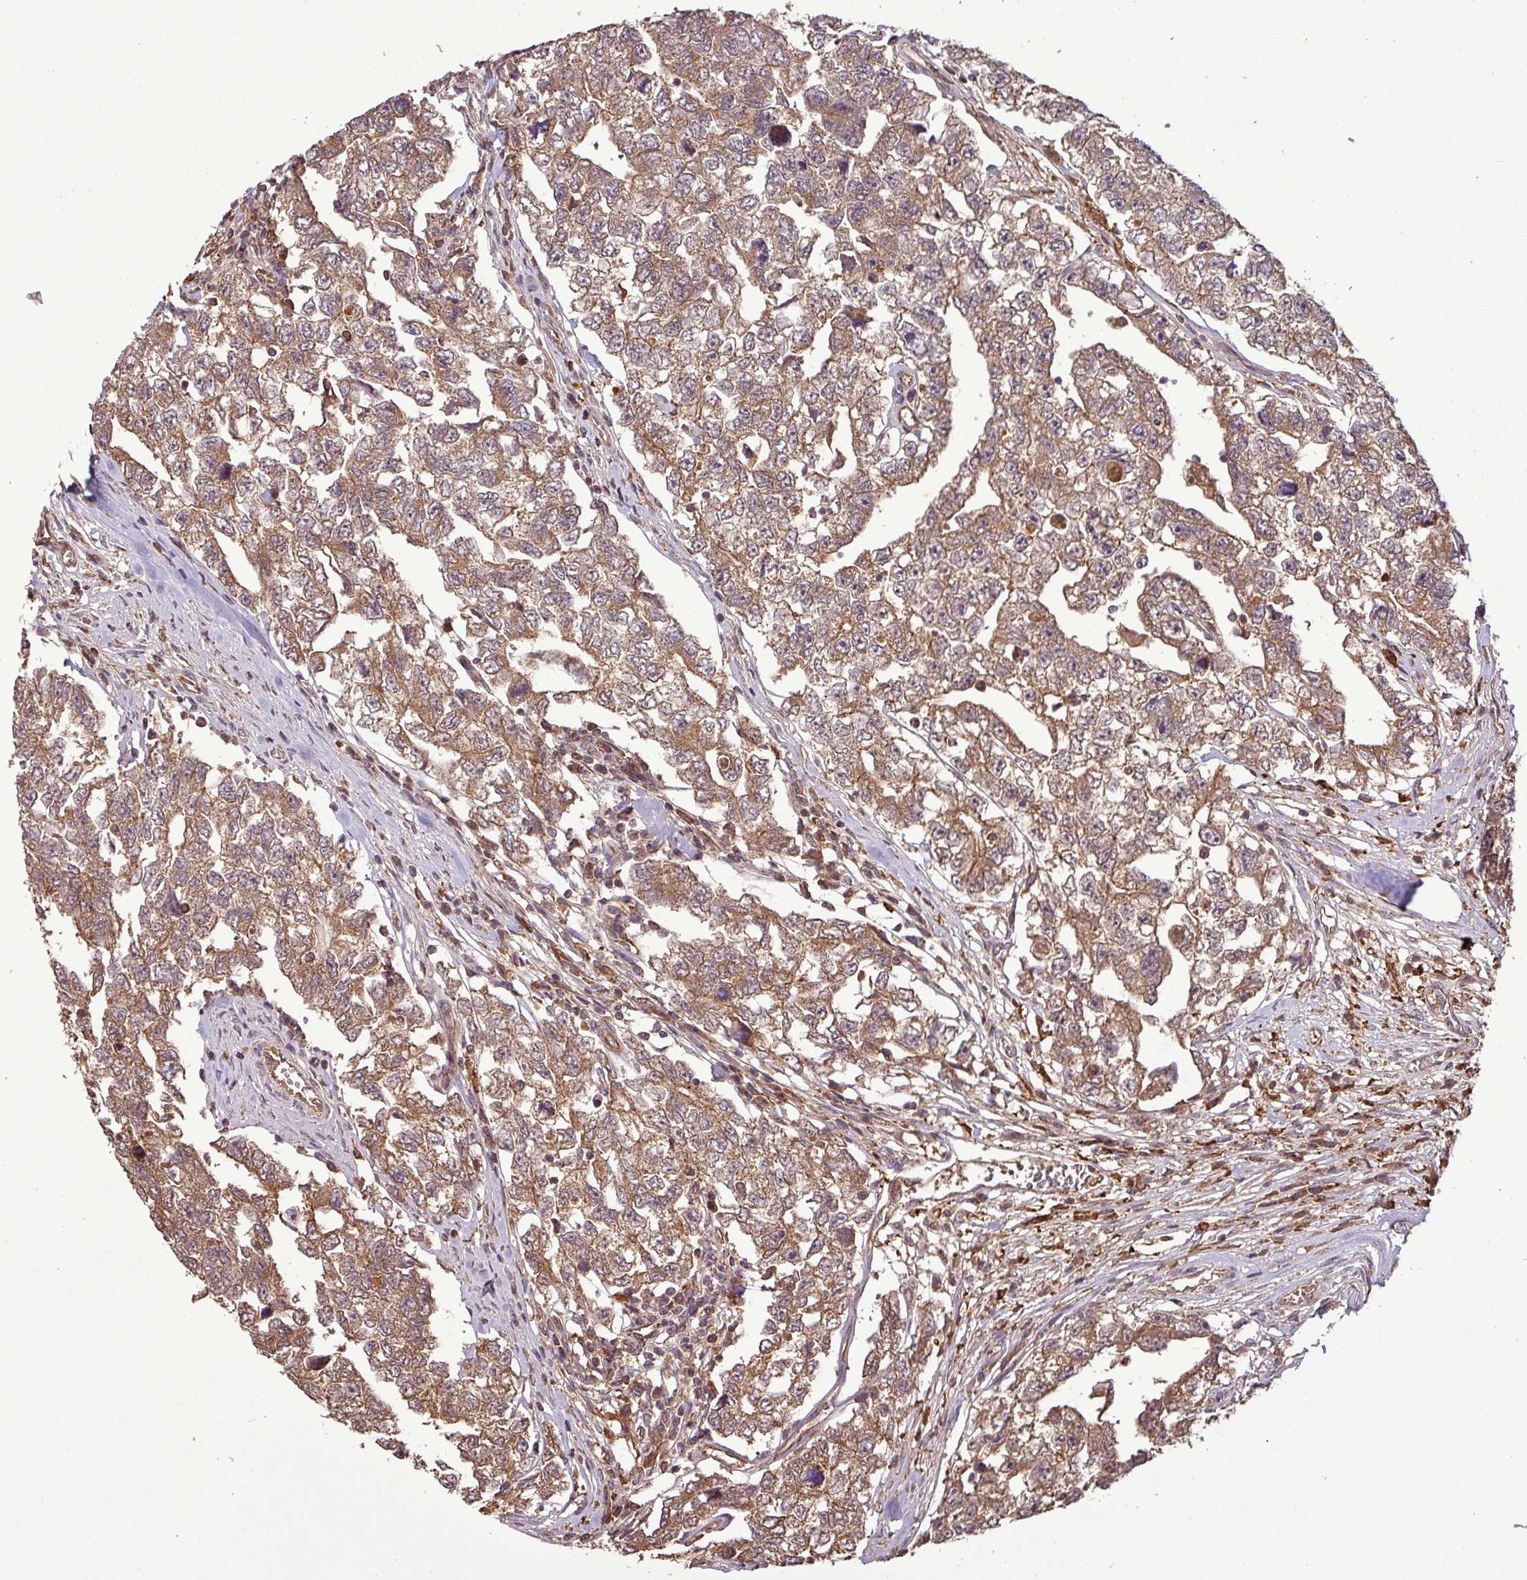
{"staining": {"intensity": "moderate", "quantity": ">75%", "location": "cytoplasmic/membranous"}, "tissue": "testis cancer", "cell_type": "Tumor cells", "image_type": "cancer", "snomed": [{"axis": "morphology", "description": "Carcinoma, Embryonal, NOS"}, {"axis": "topography", "description": "Testis"}], "caption": "IHC histopathology image of neoplastic tissue: testis embryonal carcinoma stained using immunohistochemistry demonstrates medium levels of moderate protein expression localized specifically in the cytoplasmic/membranous of tumor cells, appearing as a cytoplasmic/membranous brown color.", "gene": "NT5C3A", "patient": {"sex": "male", "age": 22}}